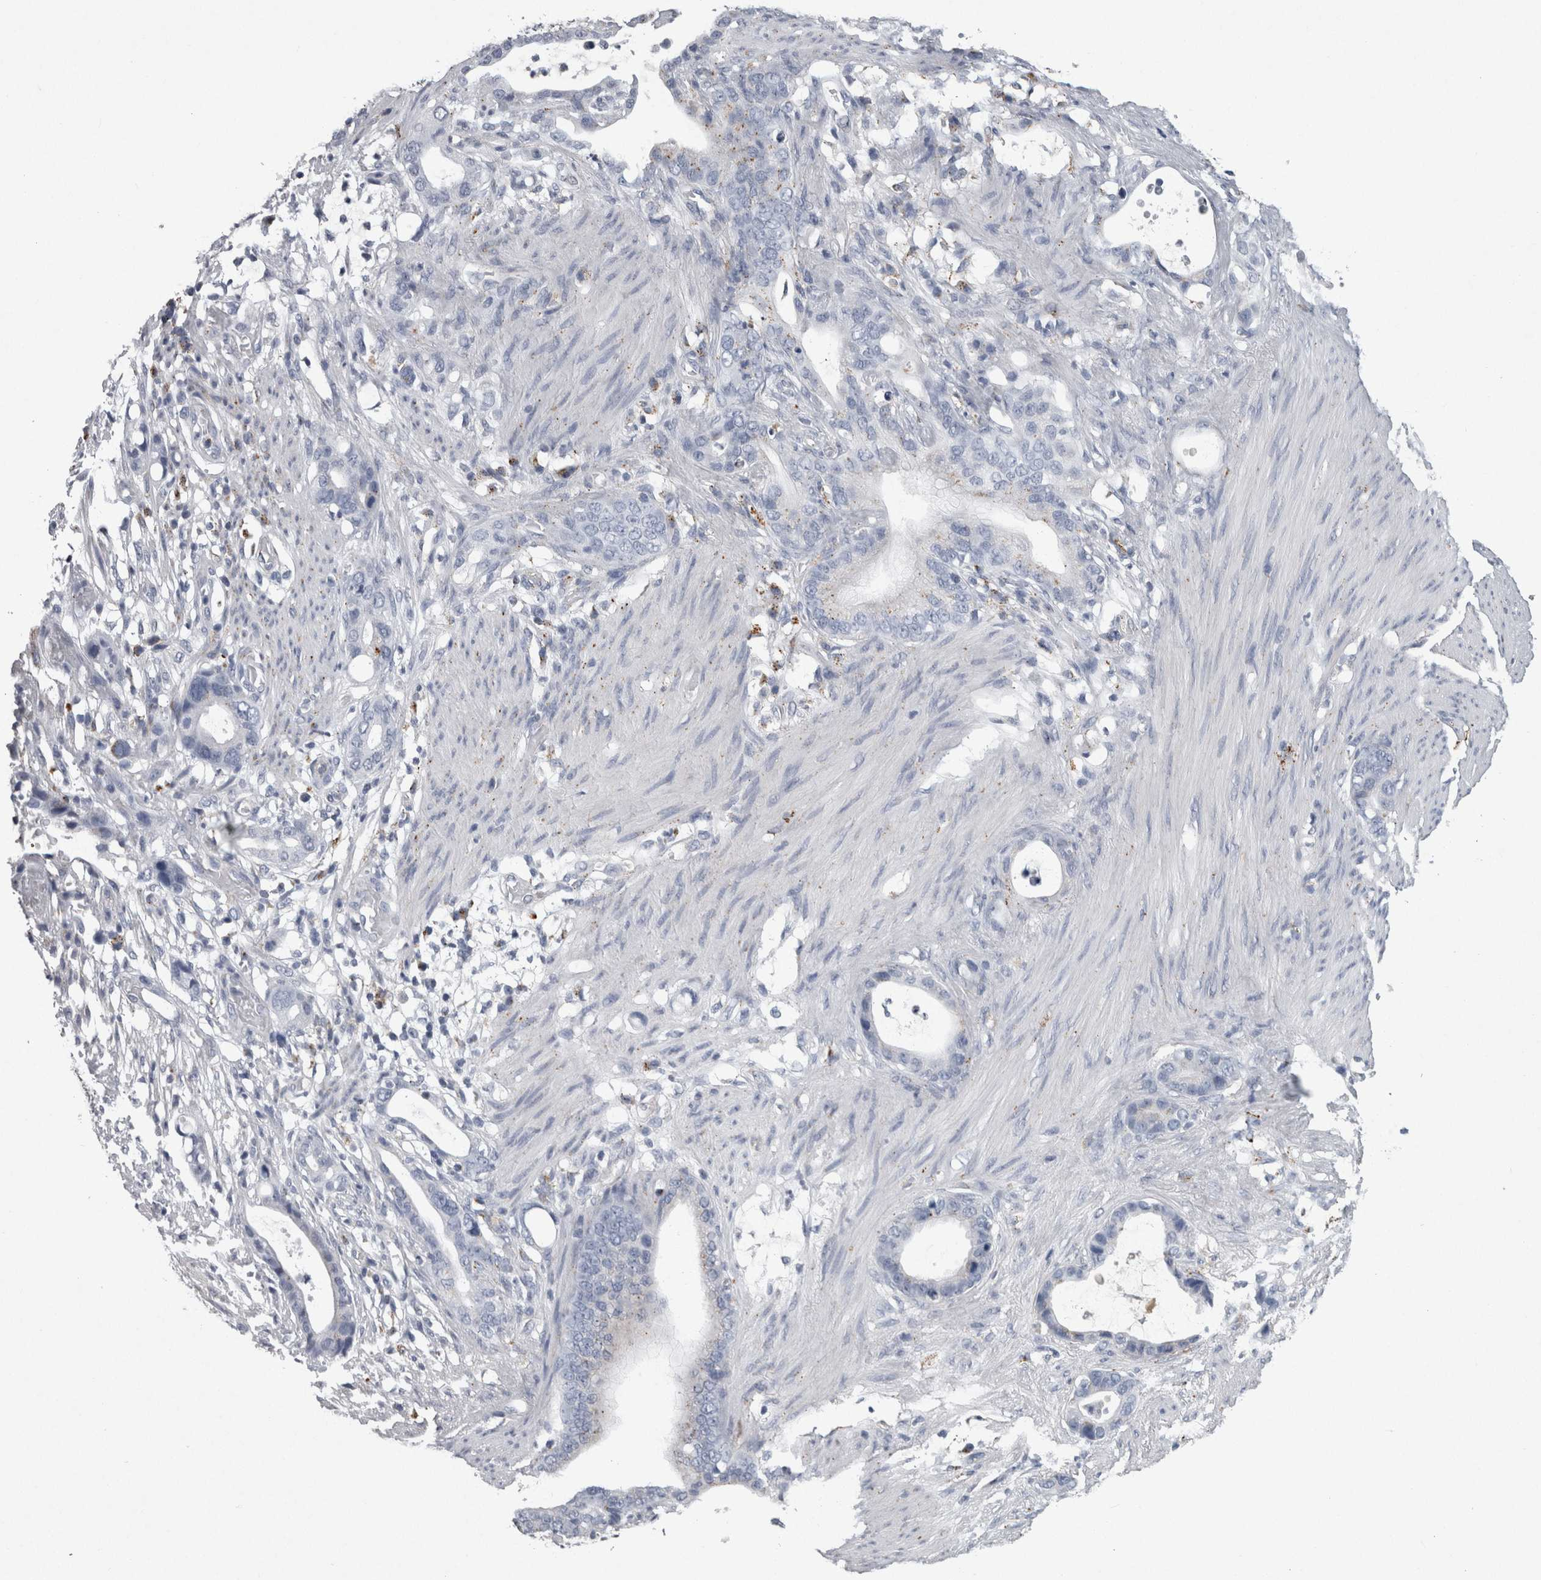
{"staining": {"intensity": "negative", "quantity": "none", "location": "none"}, "tissue": "stomach cancer", "cell_type": "Tumor cells", "image_type": "cancer", "snomed": [{"axis": "morphology", "description": "Adenocarcinoma, NOS"}, {"axis": "topography", "description": "Stomach"}], "caption": "DAB (3,3'-diaminobenzidine) immunohistochemical staining of human stomach adenocarcinoma reveals no significant positivity in tumor cells.", "gene": "DPP7", "patient": {"sex": "female", "age": 75}}